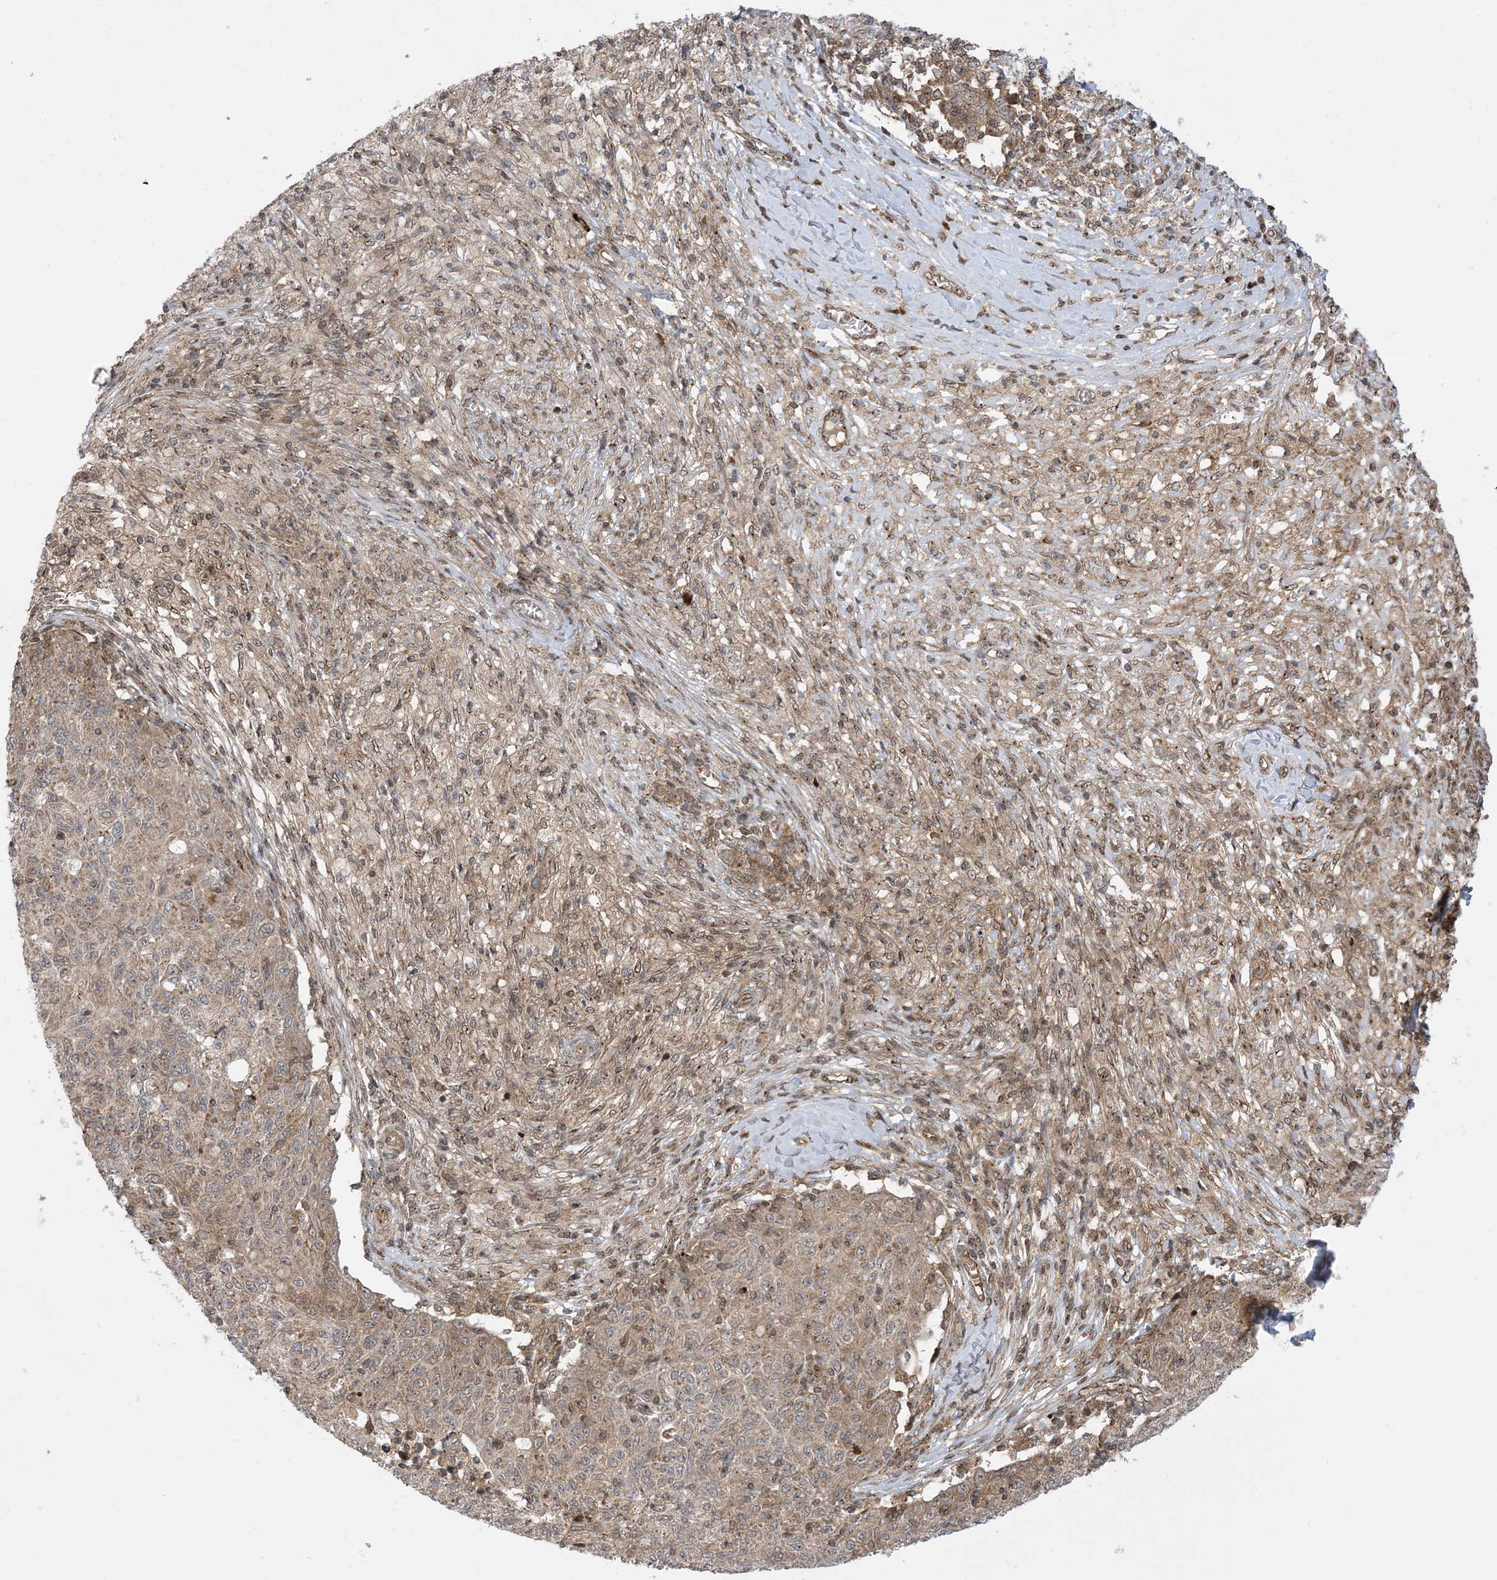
{"staining": {"intensity": "weak", "quantity": "25%-75%", "location": "cytoplasmic/membranous"}, "tissue": "ovarian cancer", "cell_type": "Tumor cells", "image_type": "cancer", "snomed": [{"axis": "morphology", "description": "Carcinoma, endometroid"}, {"axis": "topography", "description": "Ovary"}], "caption": "Endometroid carcinoma (ovarian) stained with a brown dye demonstrates weak cytoplasmic/membranous positive positivity in approximately 25%-75% of tumor cells.", "gene": "CASP4", "patient": {"sex": "female", "age": 42}}